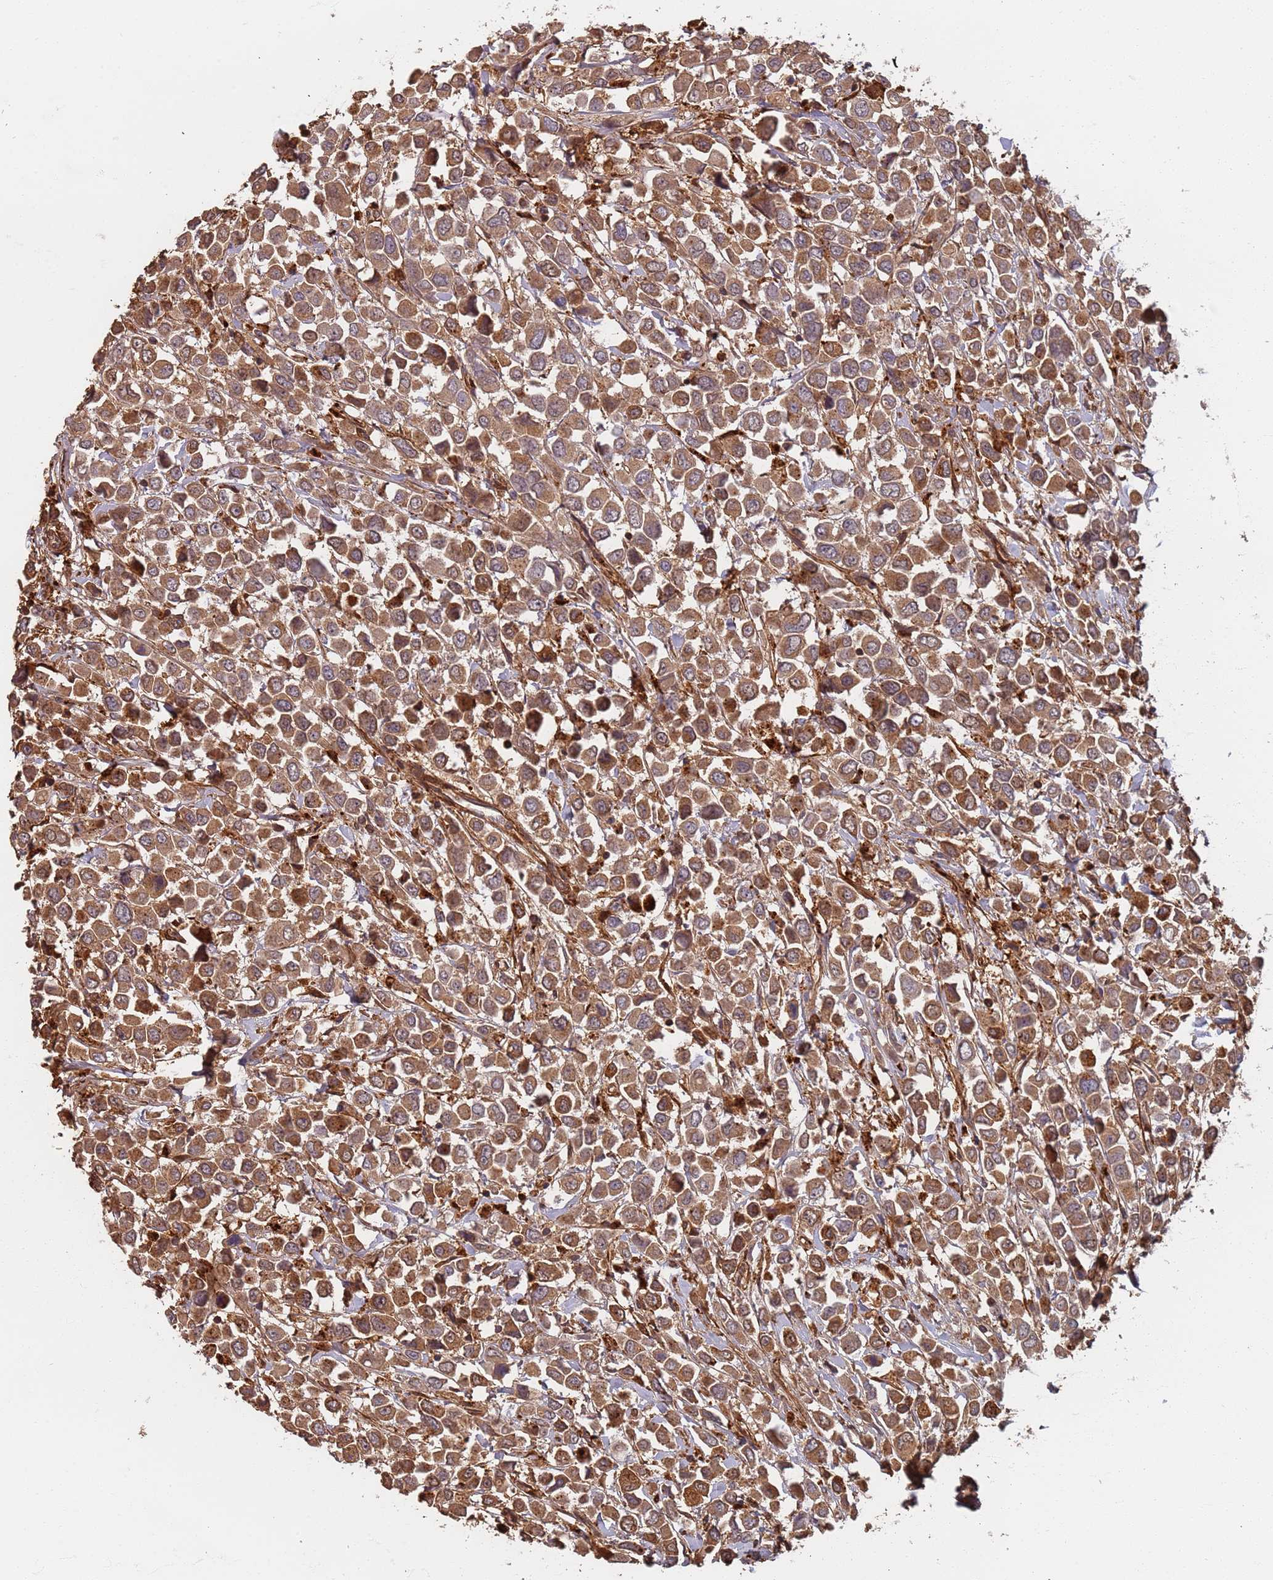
{"staining": {"intensity": "moderate", "quantity": ">75%", "location": "cytoplasmic/membranous"}, "tissue": "breast cancer", "cell_type": "Tumor cells", "image_type": "cancer", "snomed": [{"axis": "morphology", "description": "Duct carcinoma"}, {"axis": "topography", "description": "Breast"}], "caption": "This is a histology image of immunohistochemistry staining of breast cancer, which shows moderate expression in the cytoplasmic/membranous of tumor cells.", "gene": "SDCCAG8", "patient": {"sex": "female", "age": 61}}